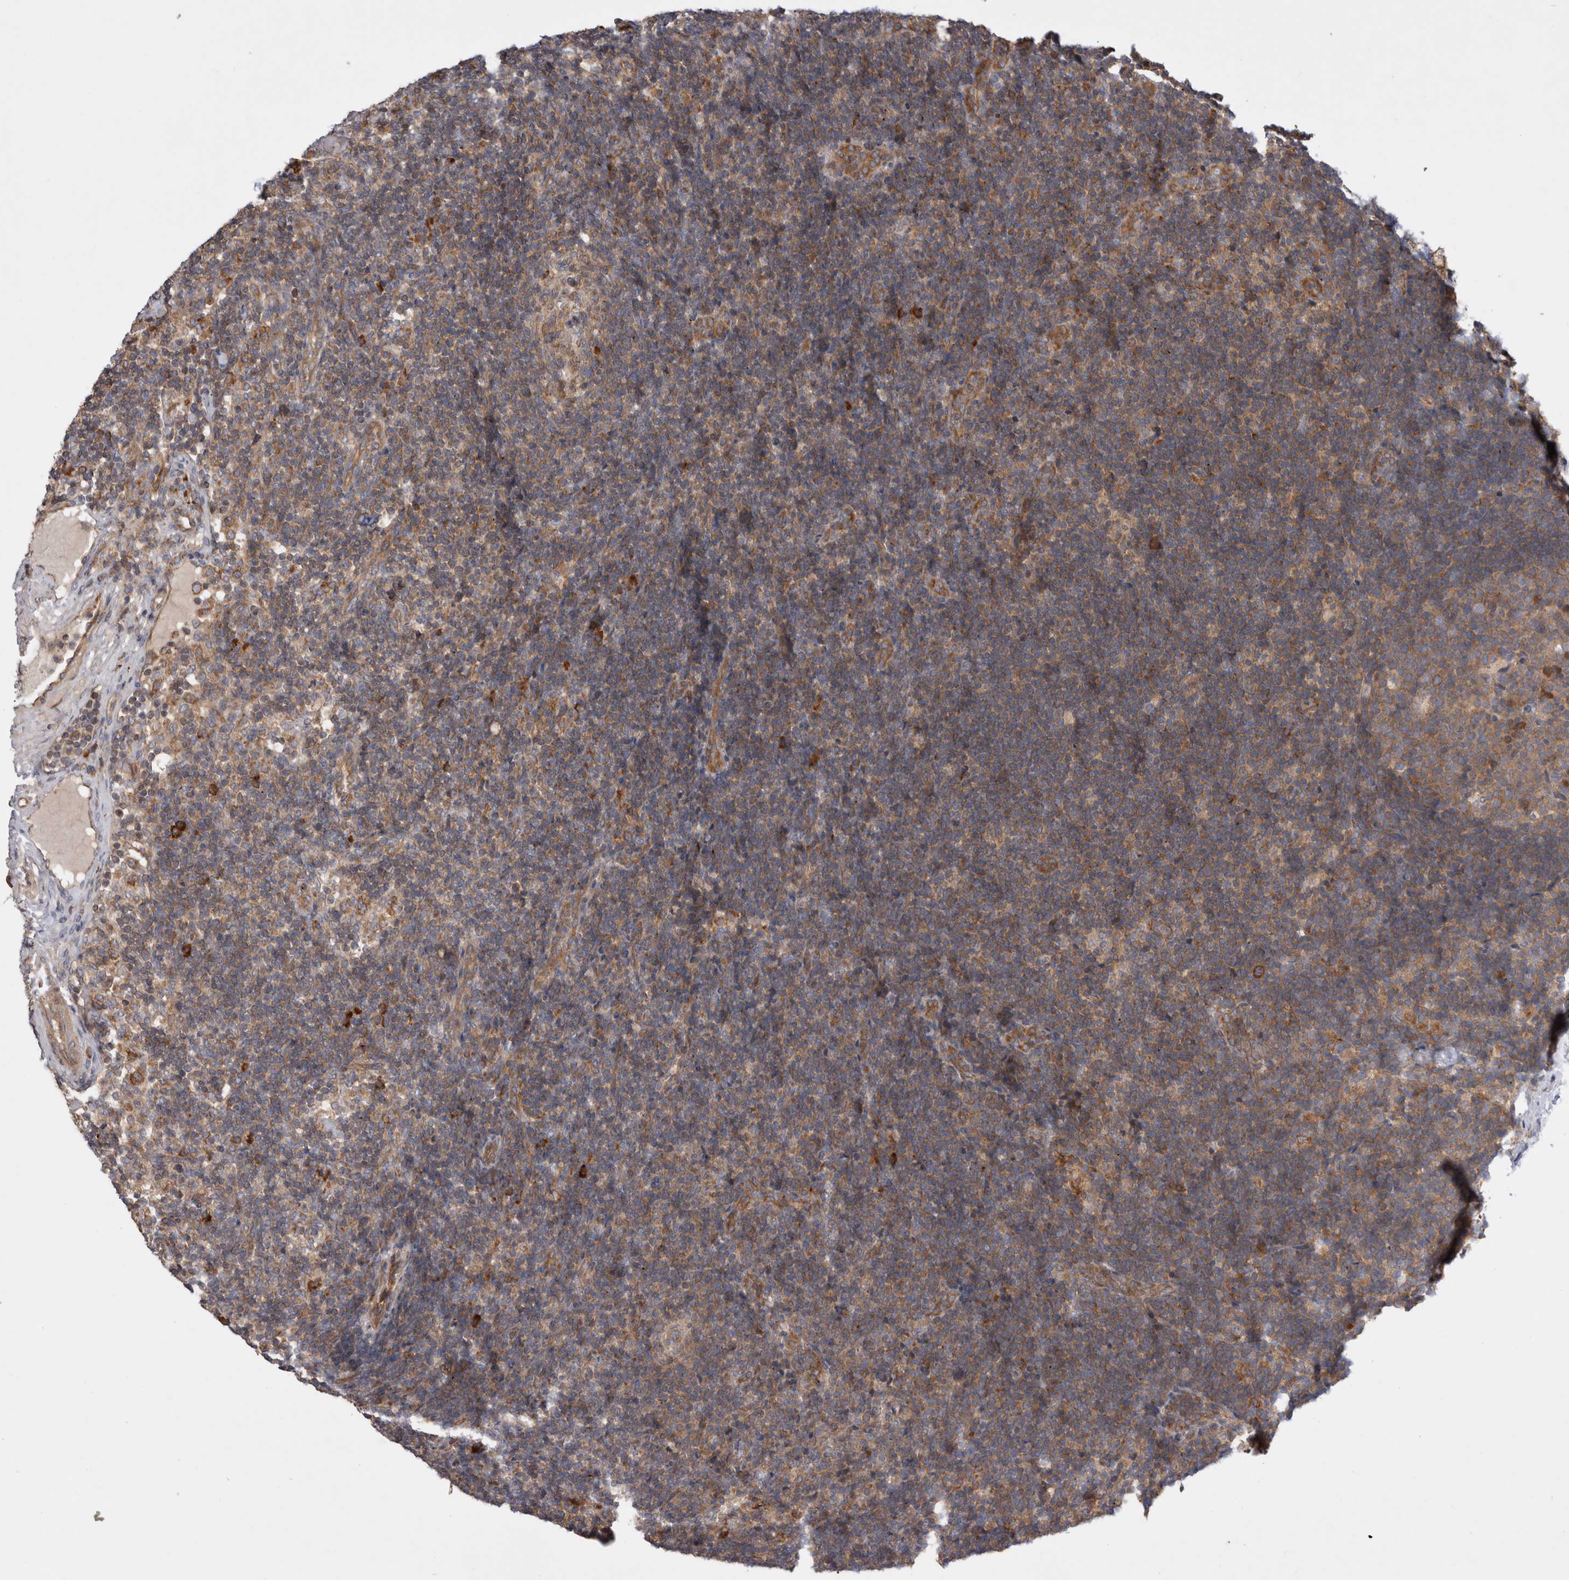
{"staining": {"intensity": "moderate", "quantity": ">75%", "location": "cytoplasmic/membranous"}, "tissue": "lymph node", "cell_type": "Germinal center cells", "image_type": "normal", "snomed": [{"axis": "morphology", "description": "Normal tissue, NOS"}, {"axis": "topography", "description": "Lymph node"}], "caption": "Lymph node stained with immunohistochemistry (IHC) reveals moderate cytoplasmic/membranous staining in about >75% of germinal center cells. The staining is performed using DAB (3,3'-diaminobenzidine) brown chromogen to label protein expression. The nuclei are counter-stained blue using hematoxylin.", "gene": "PDCD10", "patient": {"sex": "female", "age": 22}}